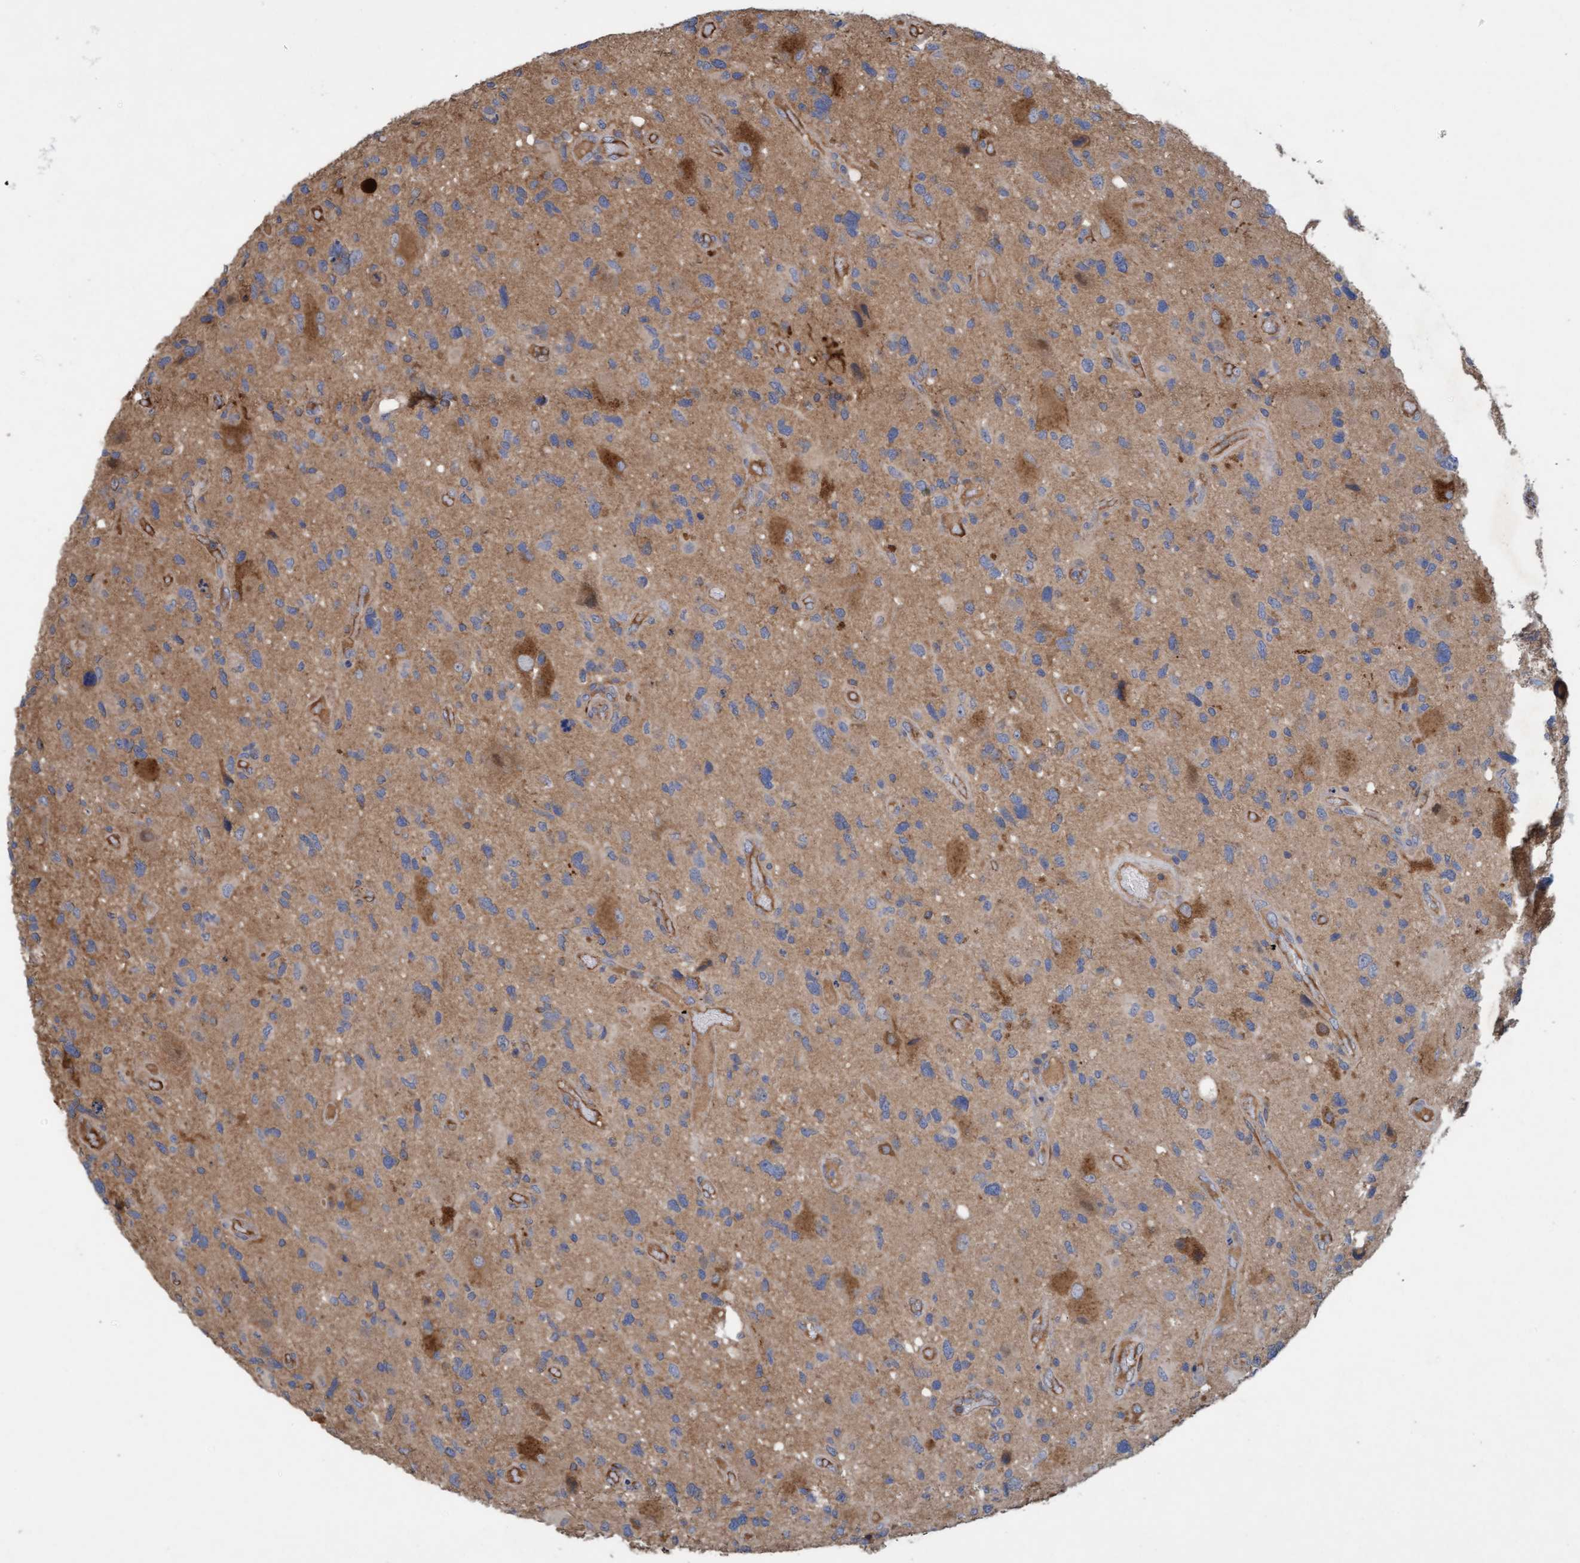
{"staining": {"intensity": "moderate", "quantity": "<25%", "location": "cytoplasmic/membranous"}, "tissue": "glioma", "cell_type": "Tumor cells", "image_type": "cancer", "snomed": [{"axis": "morphology", "description": "Glioma, malignant, High grade"}, {"axis": "topography", "description": "Brain"}], "caption": "Immunohistochemistry (IHC) image of neoplastic tissue: human glioma stained using immunohistochemistry displays low levels of moderate protein expression localized specifically in the cytoplasmic/membranous of tumor cells, appearing as a cytoplasmic/membranous brown color.", "gene": "DDHD2", "patient": {"sex": "male", "age": 33}}